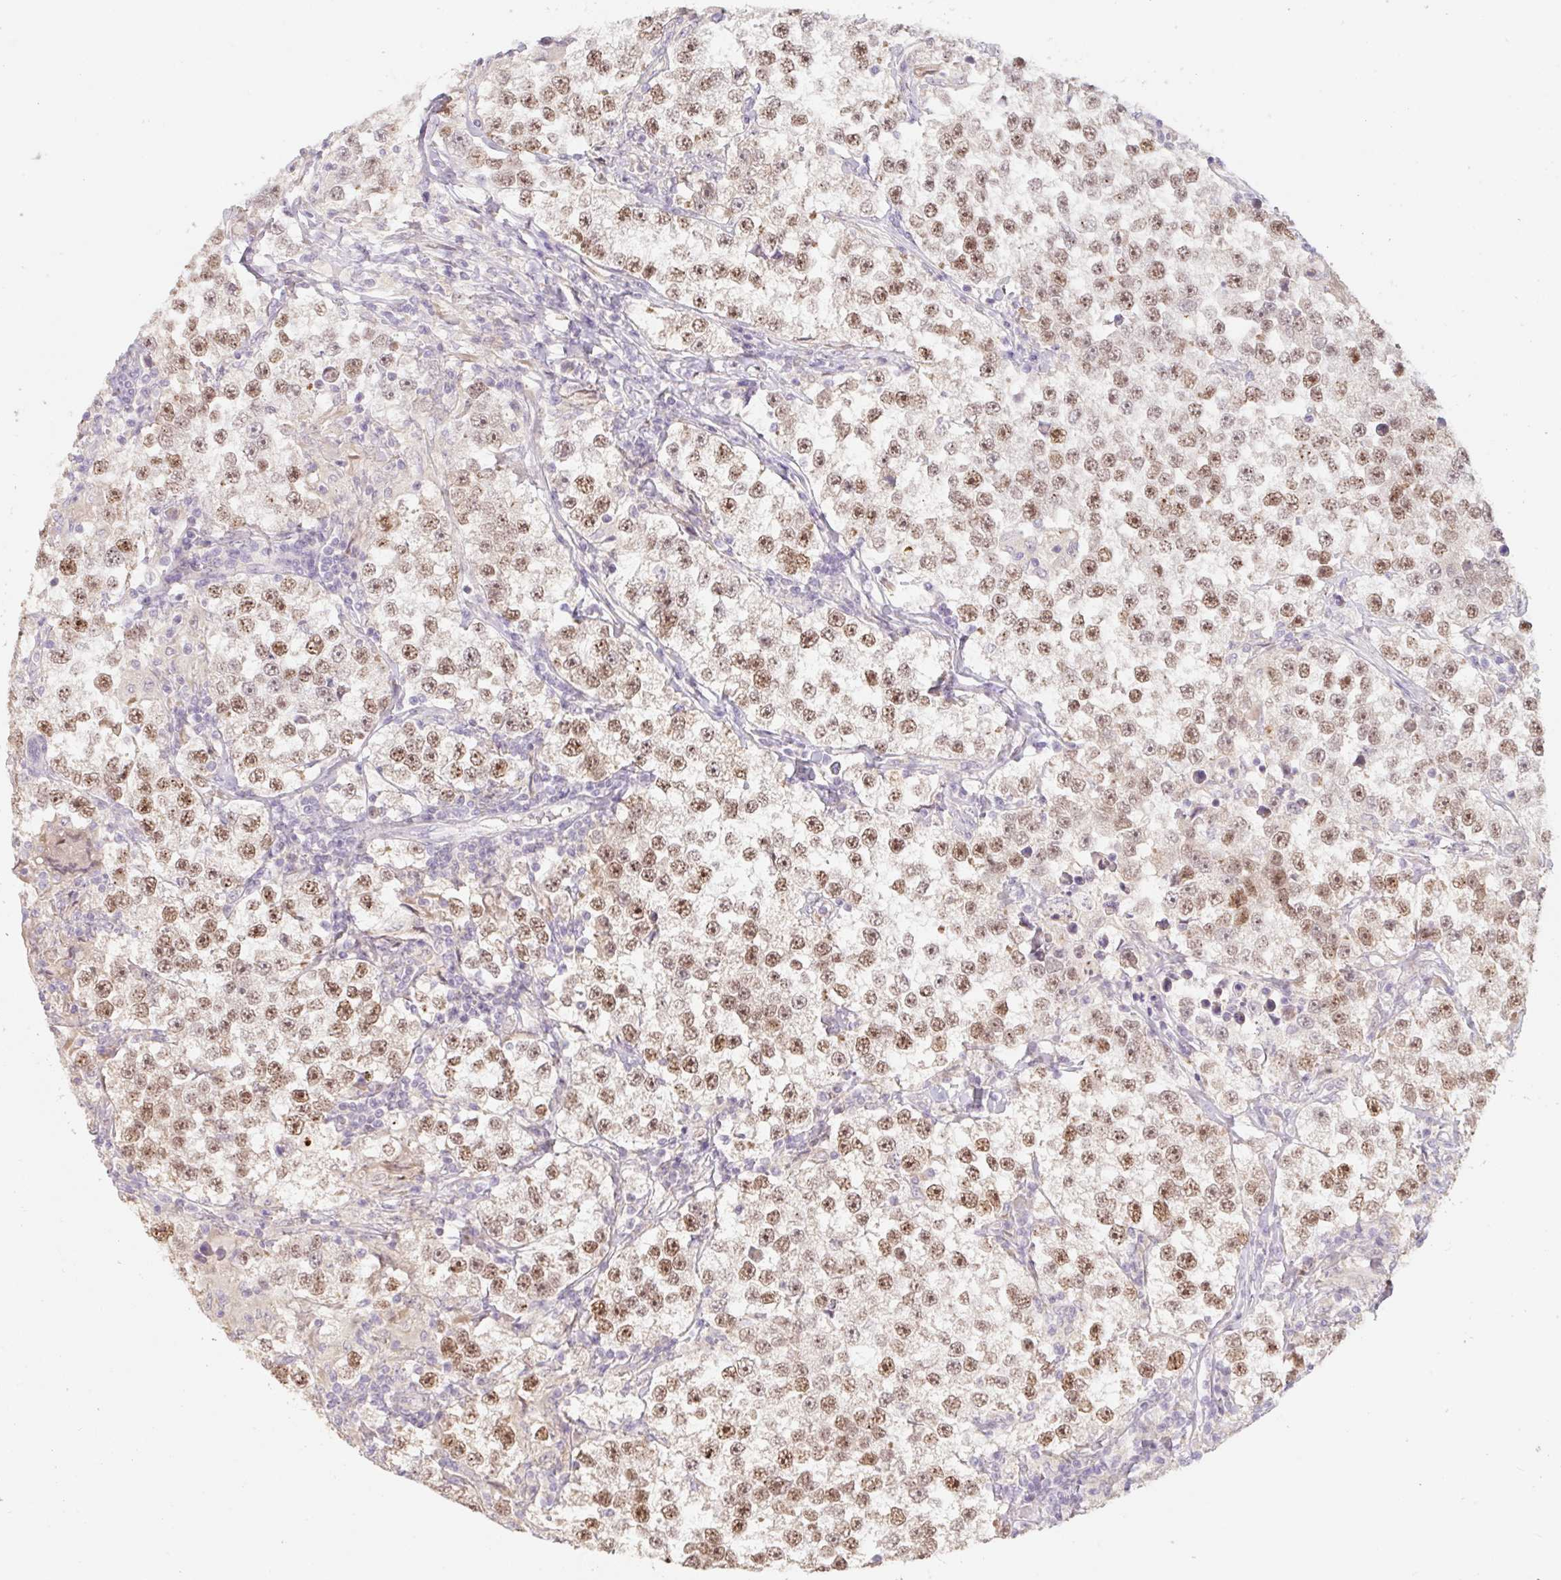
{"staining": {"intensity": "moderate", "quantity": ">75%", "location": "nuclear"}, "tissue": "testis cancer", "cell_type": "Tumor cells", "image_type": "cancer", "snomed": [{"axis": "morphology", "description": "Seminoma, NOS"}, {"axis": "topography", "description": "Testis"}], "caption": "Seminoma (testis) was stained to show a protein in brown. There is medium levels of moderate nuclear positivity in approximately >75% of tumor cells.", "gene": "MIA2", "patient": {"sex": "male", "age": 46}}